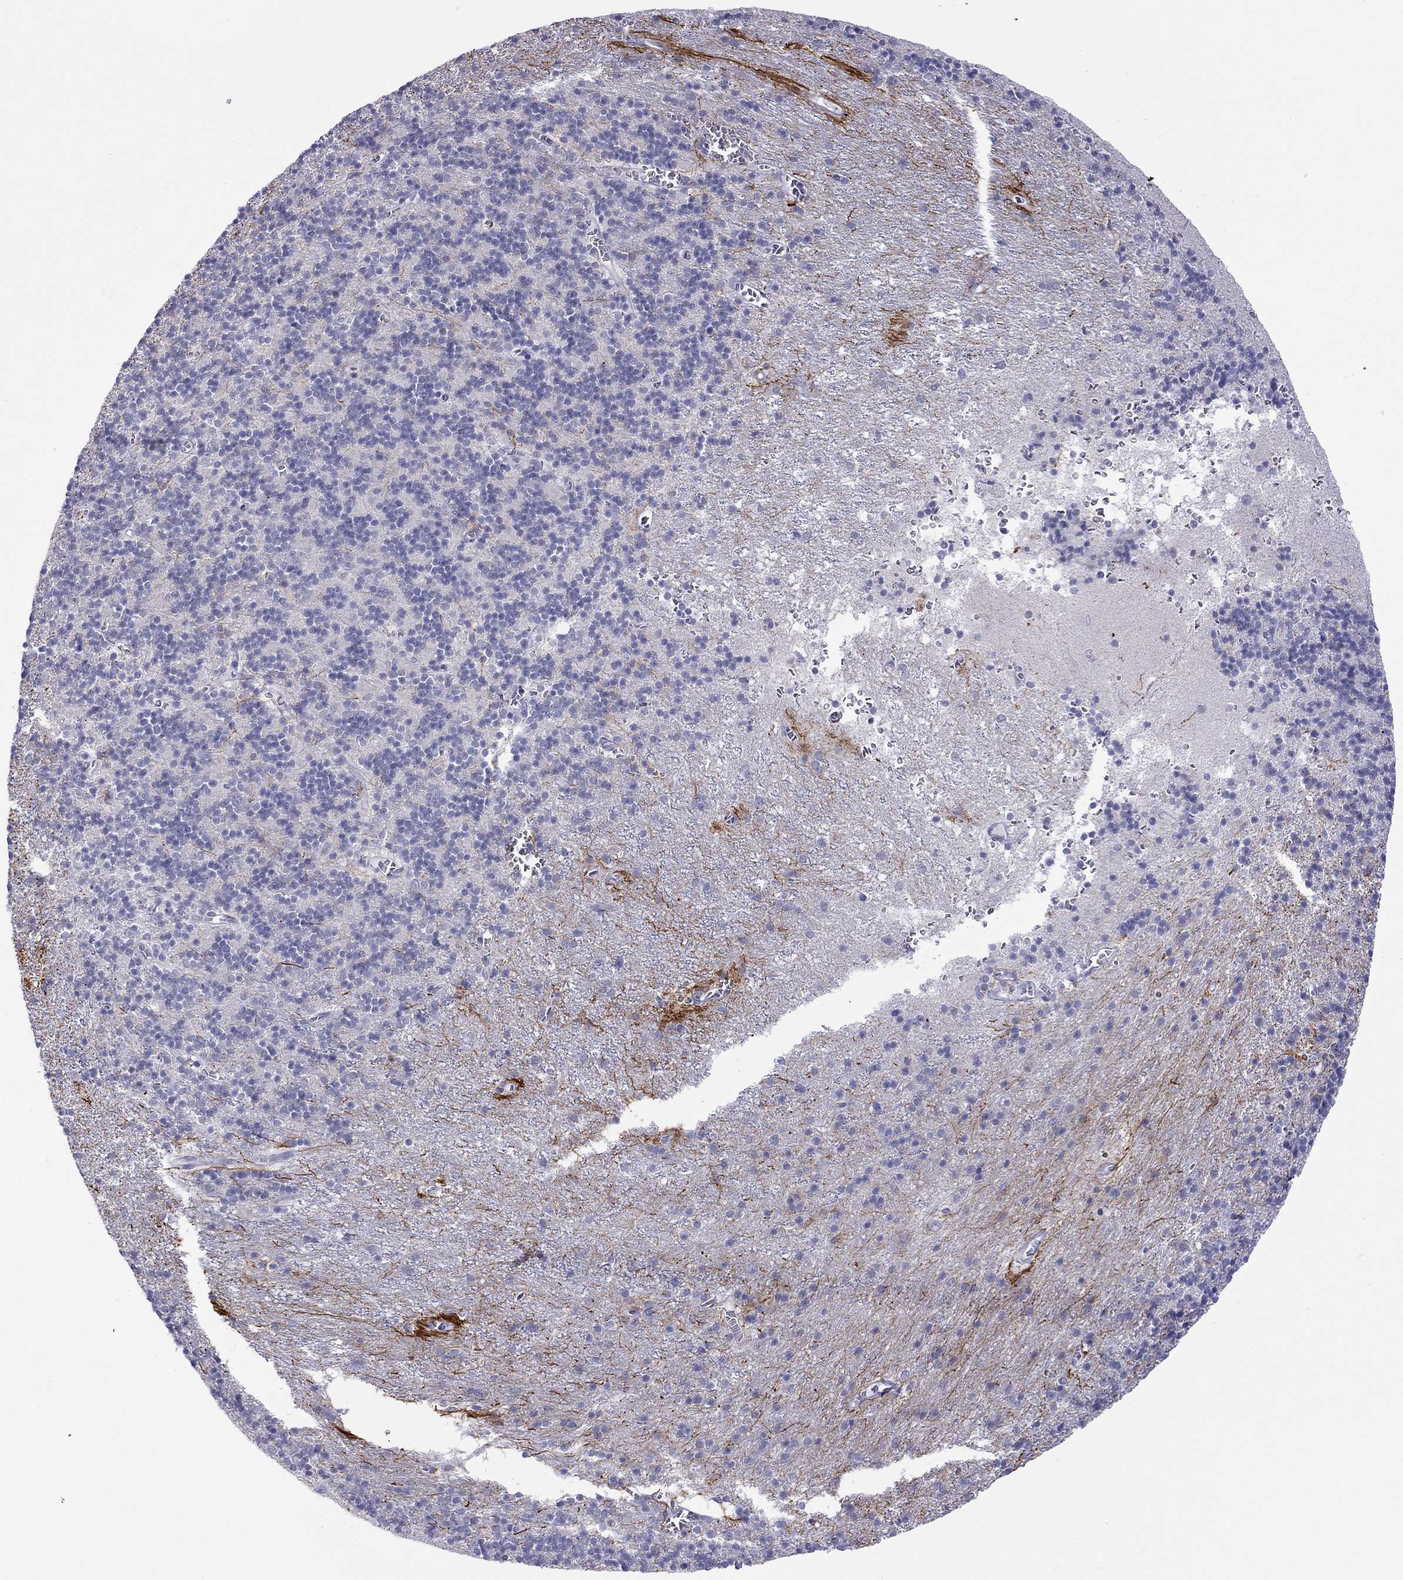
{"staining": {"intensity": "negative", "quantity": "none", "location": "none"}, "tissue": "cerebellum", "cell_type": "Cells in granular layer", "image_type": "normal", "snomed": [{"axis": "morphology", "description": "Normal tissue, NOS"}, {"axis": "topography", "description": "Cerebellum"}], "caption": "IHC histopathology image of benign cerebellum: human cerebellum stained with DAB exhibits no significant protein staining in cells in granular layer. The staining was performed using DAB (3,3'-diaminobenzidine) to visualize the protein expression in brown, while the nuclei were stained in blue with hematoxylin (Magnification: 20x).", "gene": "CHRNB3", "patient": {"sex": "male", "age": 70}}